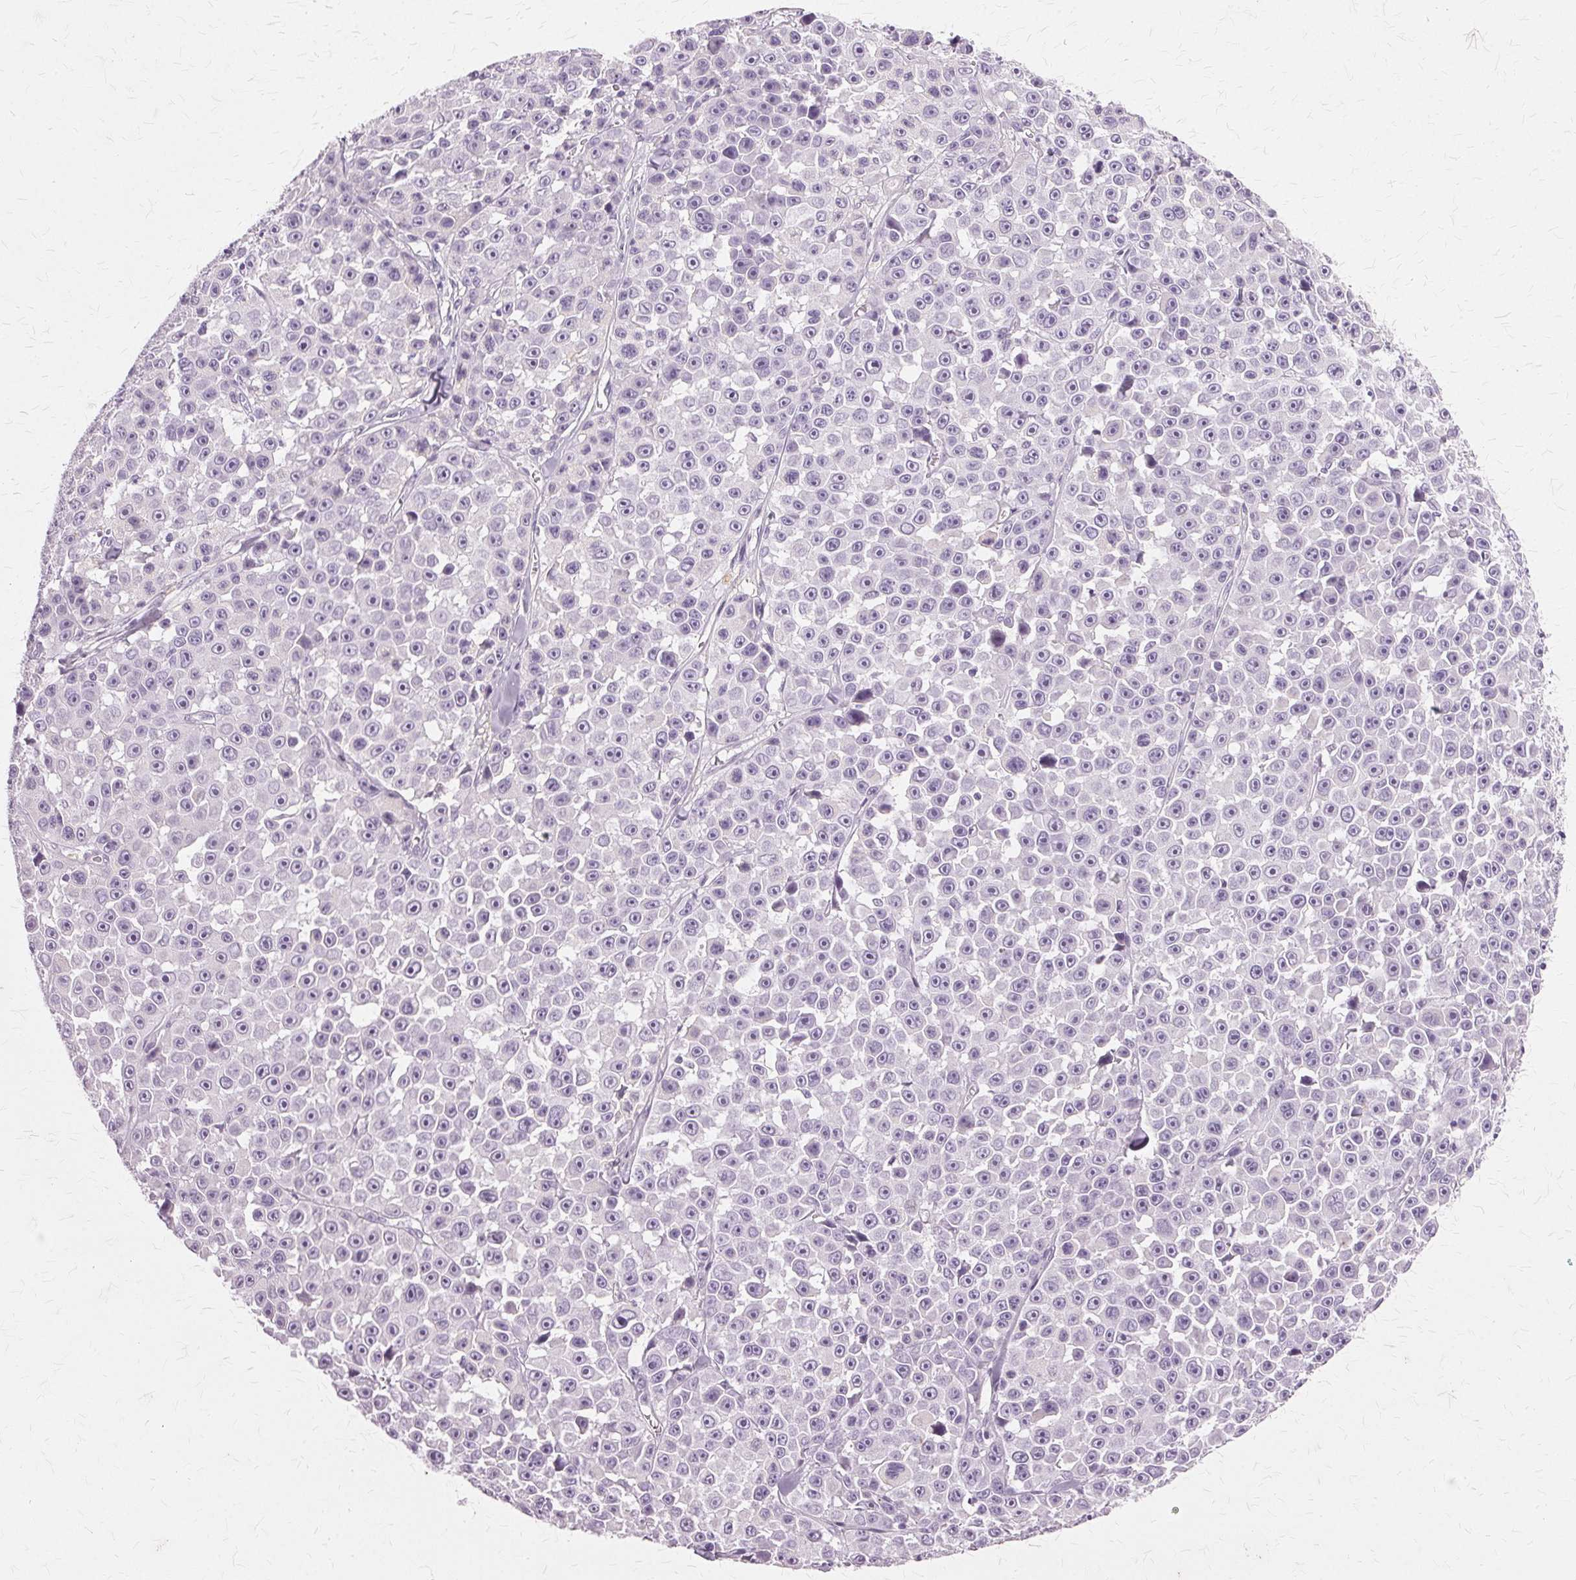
{"staining": {"intensity": "negative", "quantity": "none", "location": "none"}, "tissue": "melanoma", "cell_type": "Tumor cells", "image_type": "cancer", "snomed": [{"axis": "morphology", "description": "Malignant melanoma, NOS"}, {"axis": "topography", "description": "Skin"}], "caption": "The micrograph shows no significant staining in tumor cells of melanoma. The staining was performed using DAB (3,3'-diaminobenzidine) to visualize the protein expression in brown, while the nuclei were stained in blue with hematoxylin (Magnification: 20x).", "gene": "SLC45A3", "patient": {"sex": "female", "age": 66}}